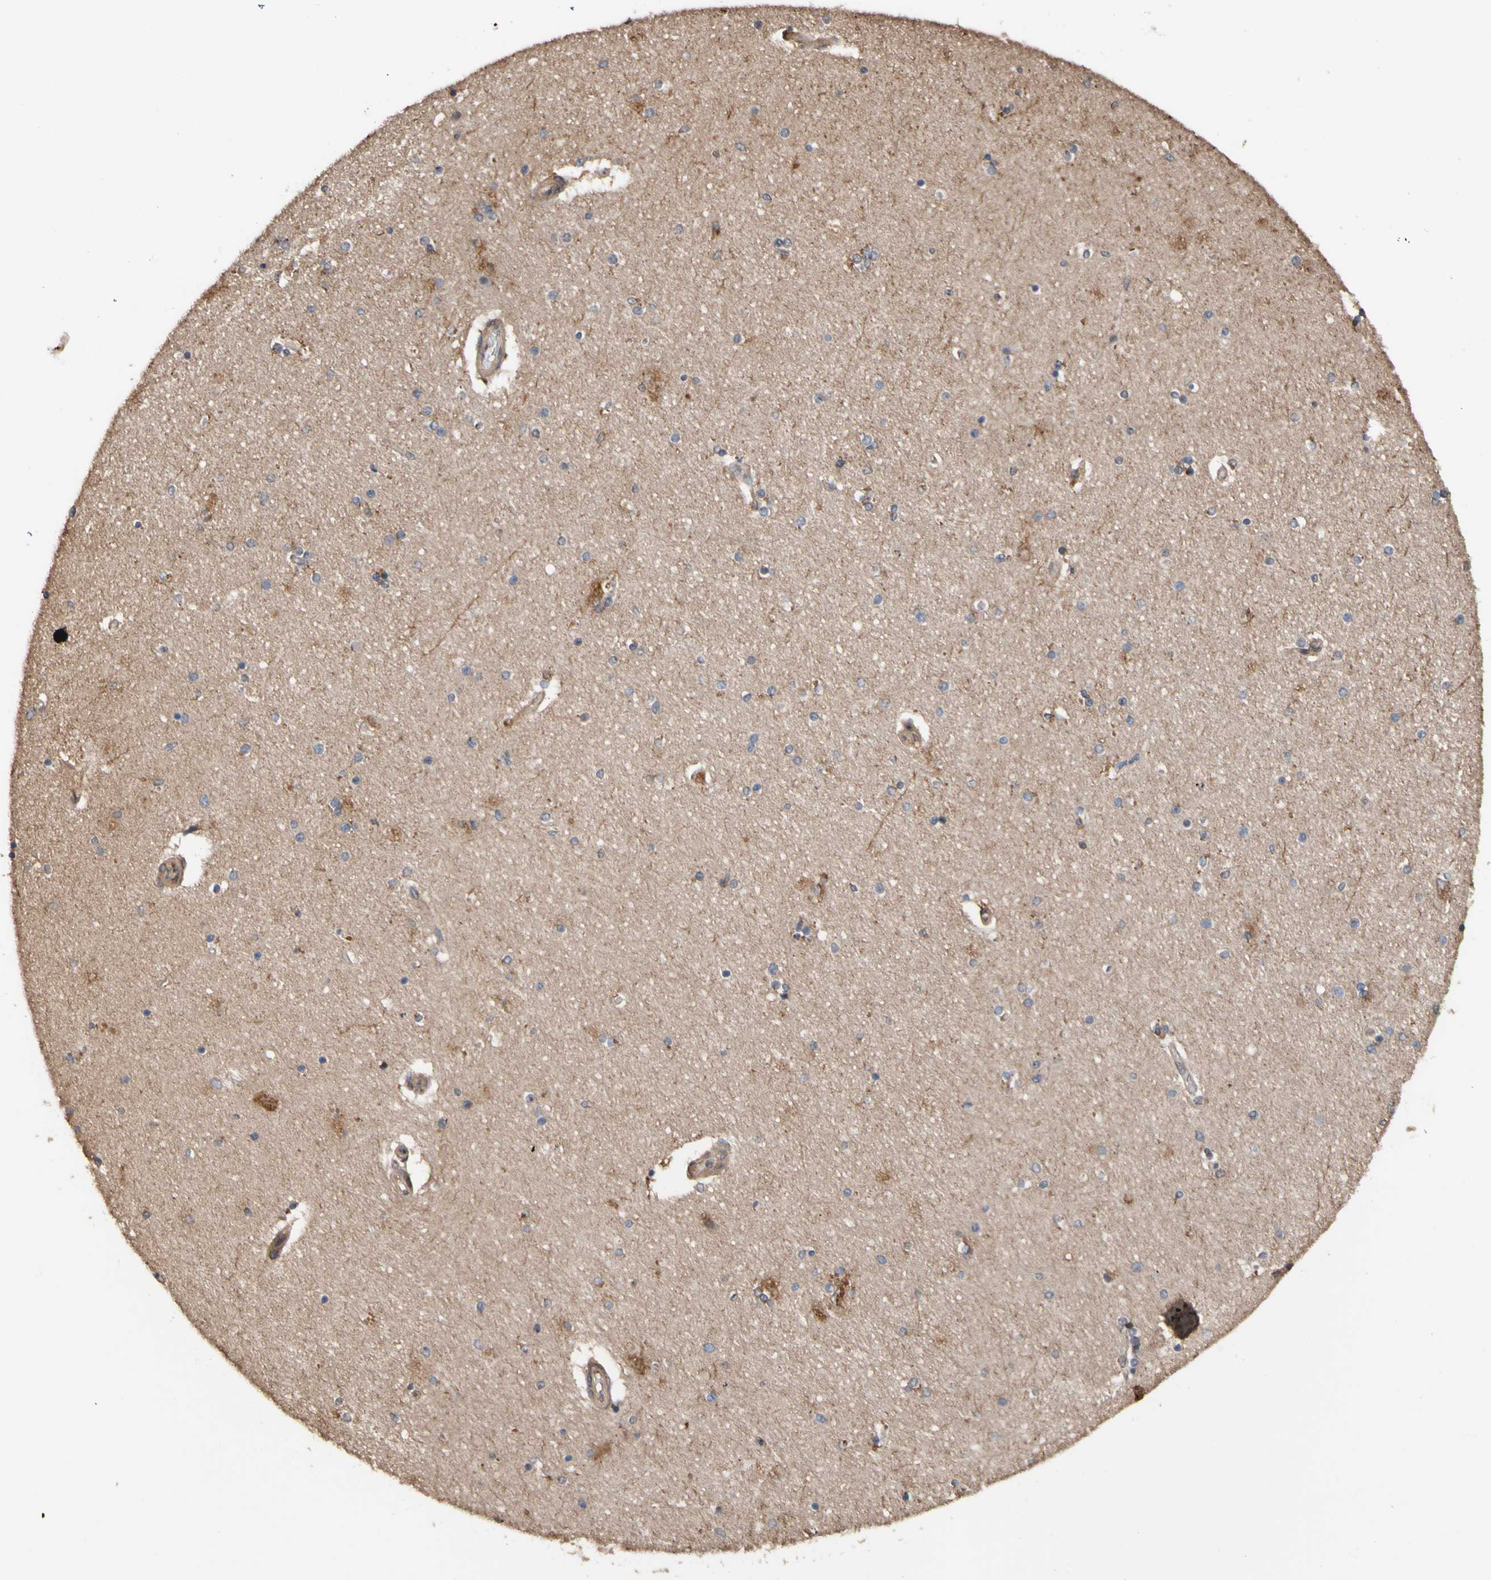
{"staining": {"intensity": "moderate", "quantity": "<25%", "location": "cytoplasmic/membranous"}, "tissue": "hippocampus", "cell_type": "Glial cells", "image_type": "normal", "snomed": [{"axis": "morphology", "description": "Normal tissue, NOS"}, {"axis": "topography", "description": "Hippocampus"}], "caption": "Hippocampus stained with DAB immunohistochemistry (IHC) exhibits low levels of moderate cytoplasmic/membranous staining in about <25% of glial cells. The protein is shown in brown color, while the nuclei are stained blue.", "gene": "NECTIN3", "patient": {"sex": "female", "age": 54}}